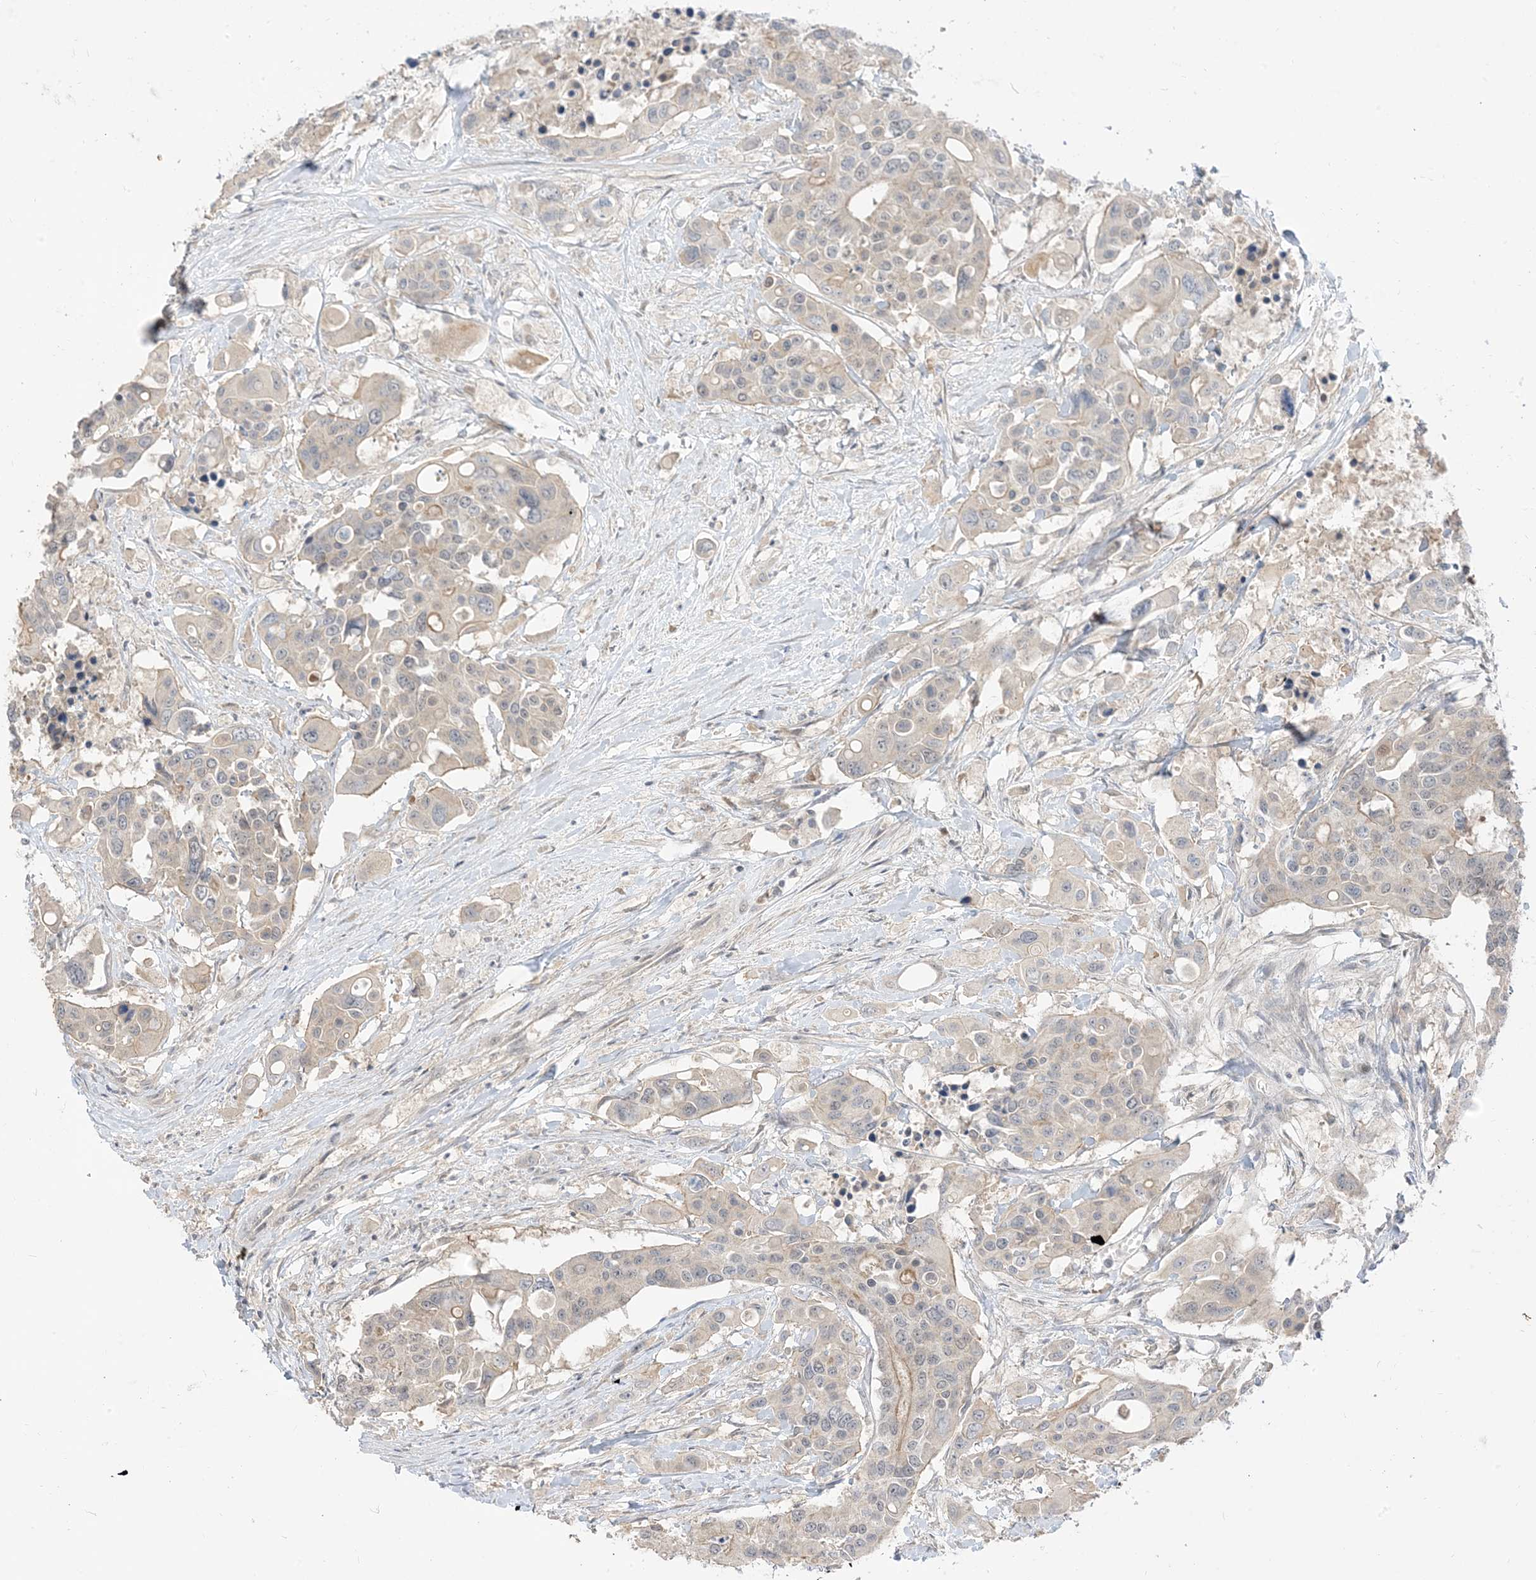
{"staining": {"intensity": "negative", "quantity": "none", "location": "none"}, "tissue": "colorectal cancer", "cell_type": "Tumor cells", "image_type": "cancer", "snomed": [{"axis": "morphology", "description": "Adenocarcinoma, NOS"}, {"axis": "topography", "description": "Colon"}], "caption": "The micrograph displays no staining of tumor cells in colorectal cancer (adenocarcinoma).", "gene": "TBCC", "patient": {"sex": "male", "age": 77}}